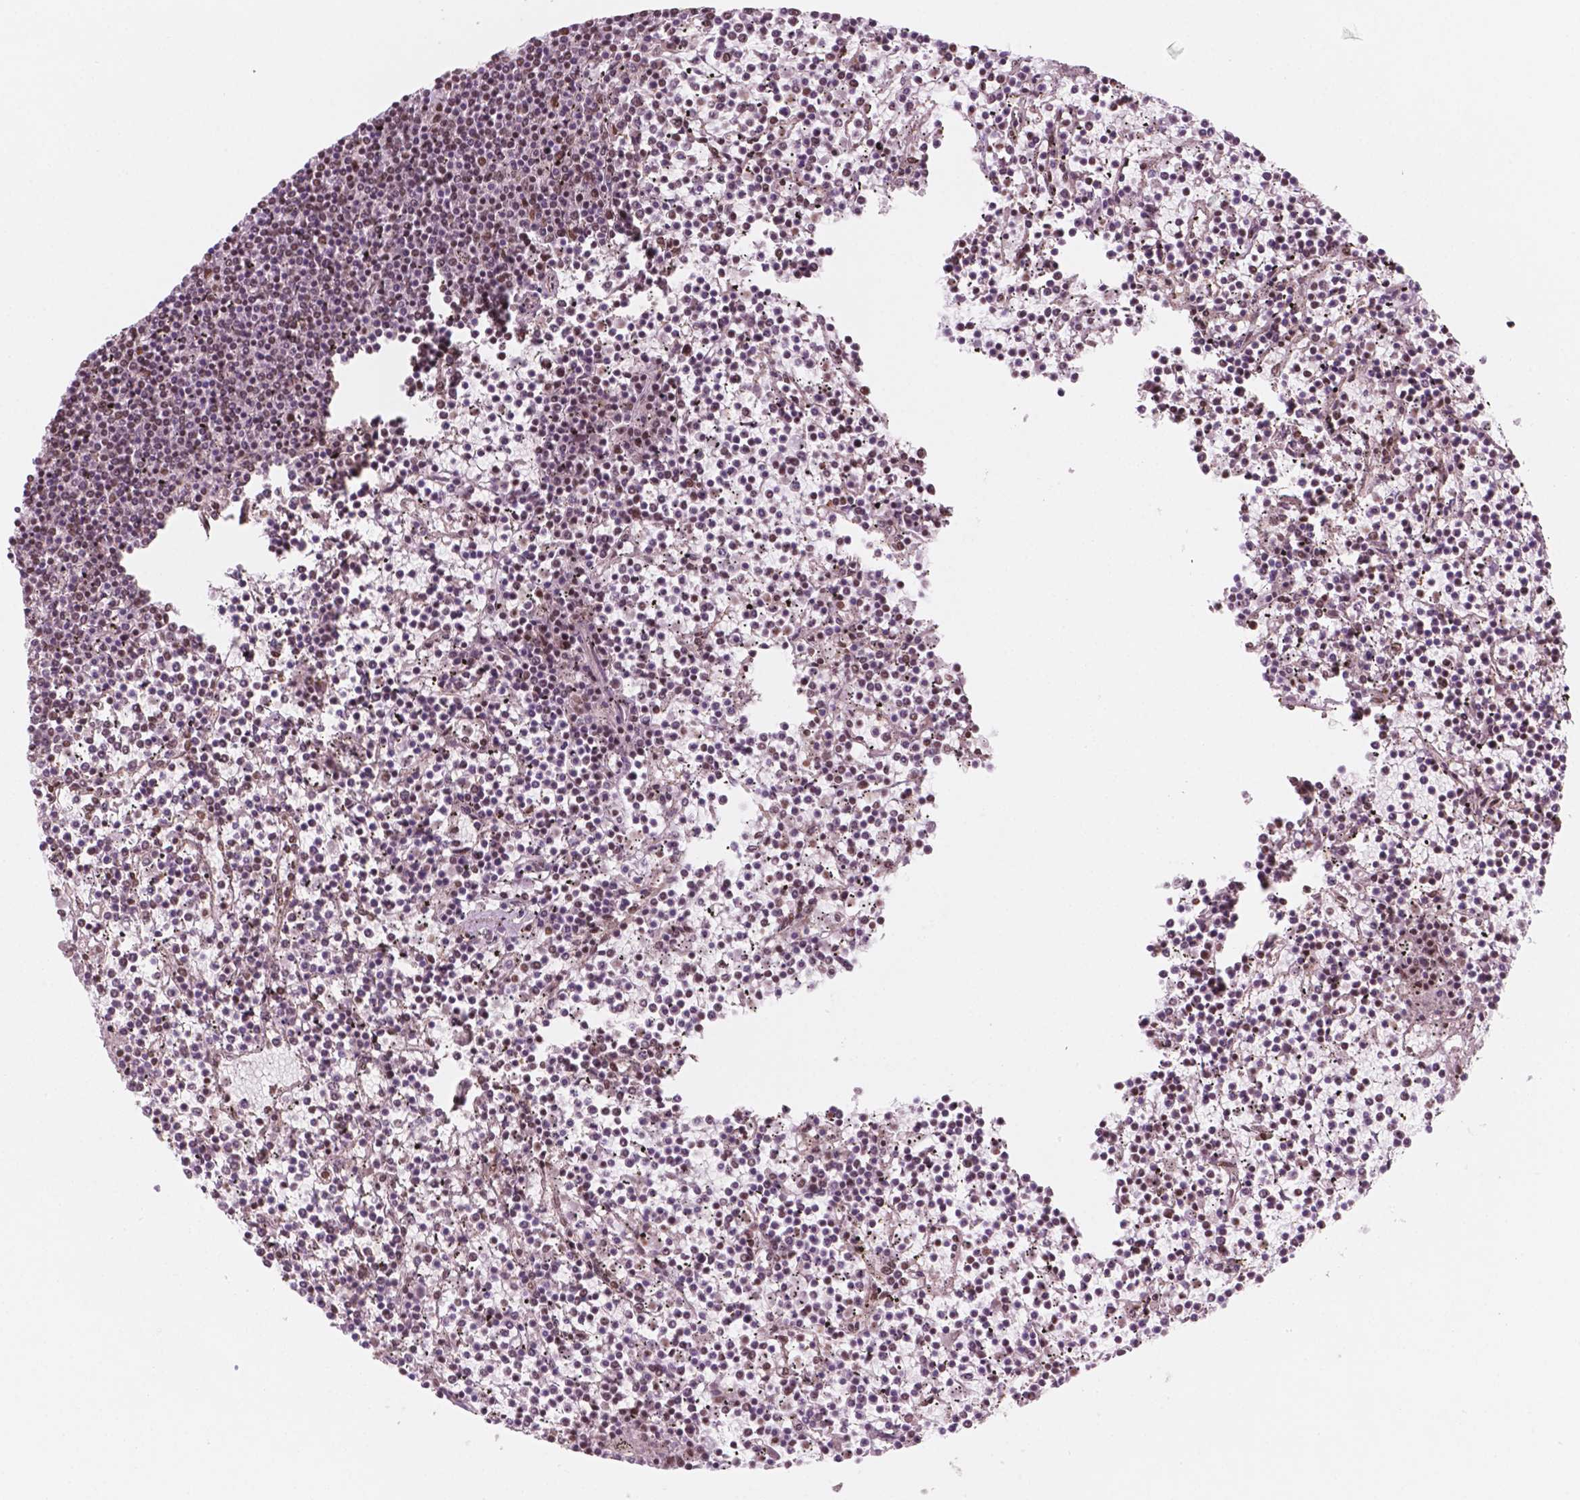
{"staining": {"intensity": "weak", "quantity": ">75%", "location": "nuclear"}, "tissue": "lymphoma", "cell_type": "Tumor cells", "image_type": "cancer", "snomed": [{"axis": "morphology", "description": "Malignant lymphoma, non-Hodgkin's type, Low grade"}, {"axis": "topography", "description": "Spleen"}], "caption": "Malignant lymphoma, non-Hodgkin's type (low-grade) stained with IHC displays weak nuclear staining in about >75% of tumor cells.", "gene": "GTF3C5", "patient": {"sex": "female", "age": 19}}